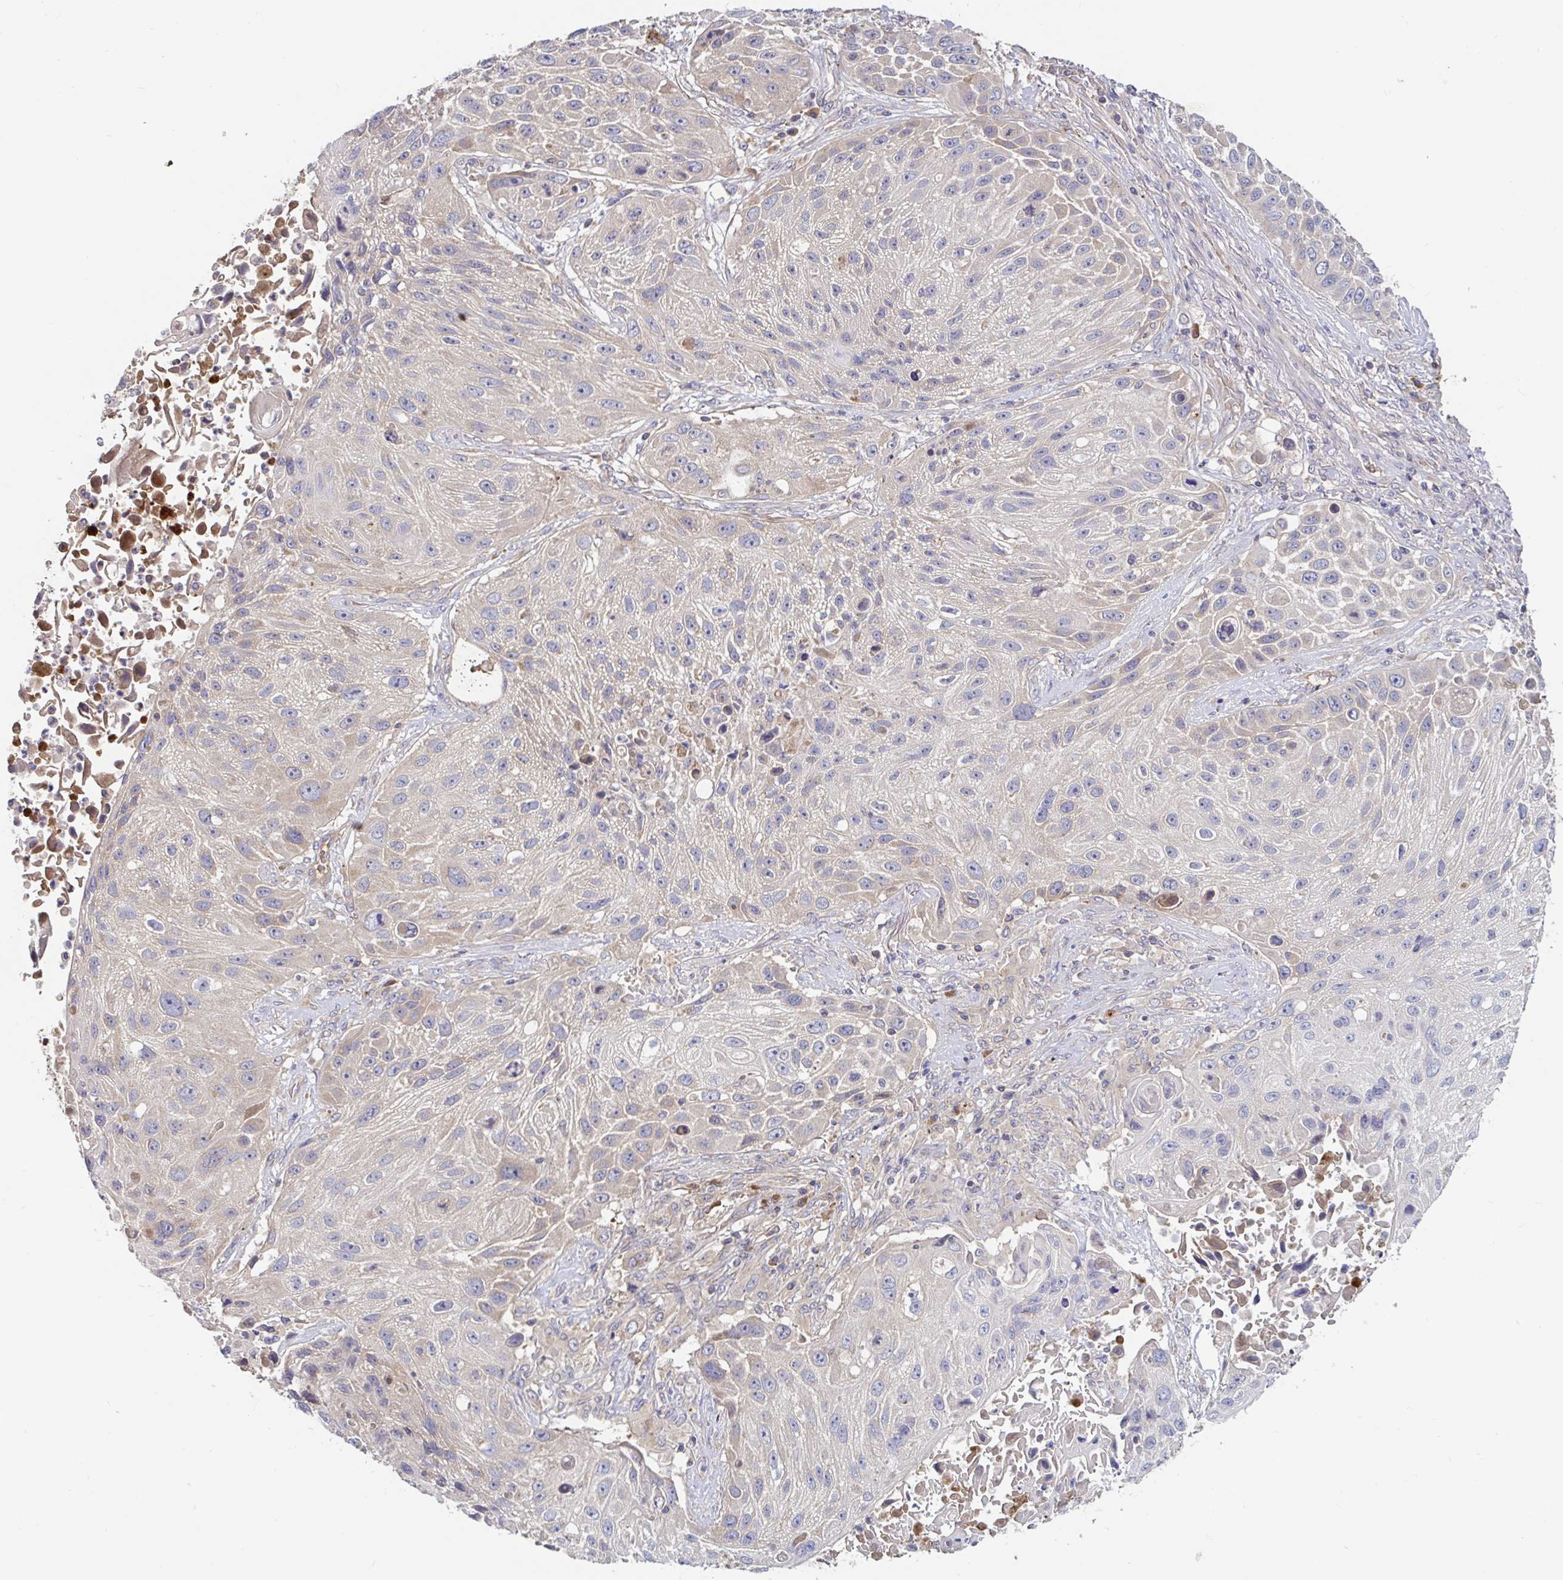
{"staining": {"intensity": "weak", "quantity": "<25%", "location": "cytoplasmic/membranous"}, "tissue": "lung cancer", "cell_type": "Tumor cells", "image_type": "cancer", "snomed": [{"axis": "morphology", "description": "Normal morphology"}, {"axis": "morphology", "description": "Squamous cell carcinoma, NOS"}, {"axis": "topography", "description": "Lymph node"}, {"axis": "topography", "description": "Lung"}], "caption": "IHC histopathology image of human lung cancer stained for a protein (brown), which shows no expression in tumor cells. (Stains: DAB (3,3'-diaminobenzidine) IHC with hematoxylin counter stain, Microscopy: brightfield microscopy at high magnification).", "gene": "LARP1", "patient": {"sex": "male", "age": 67}}